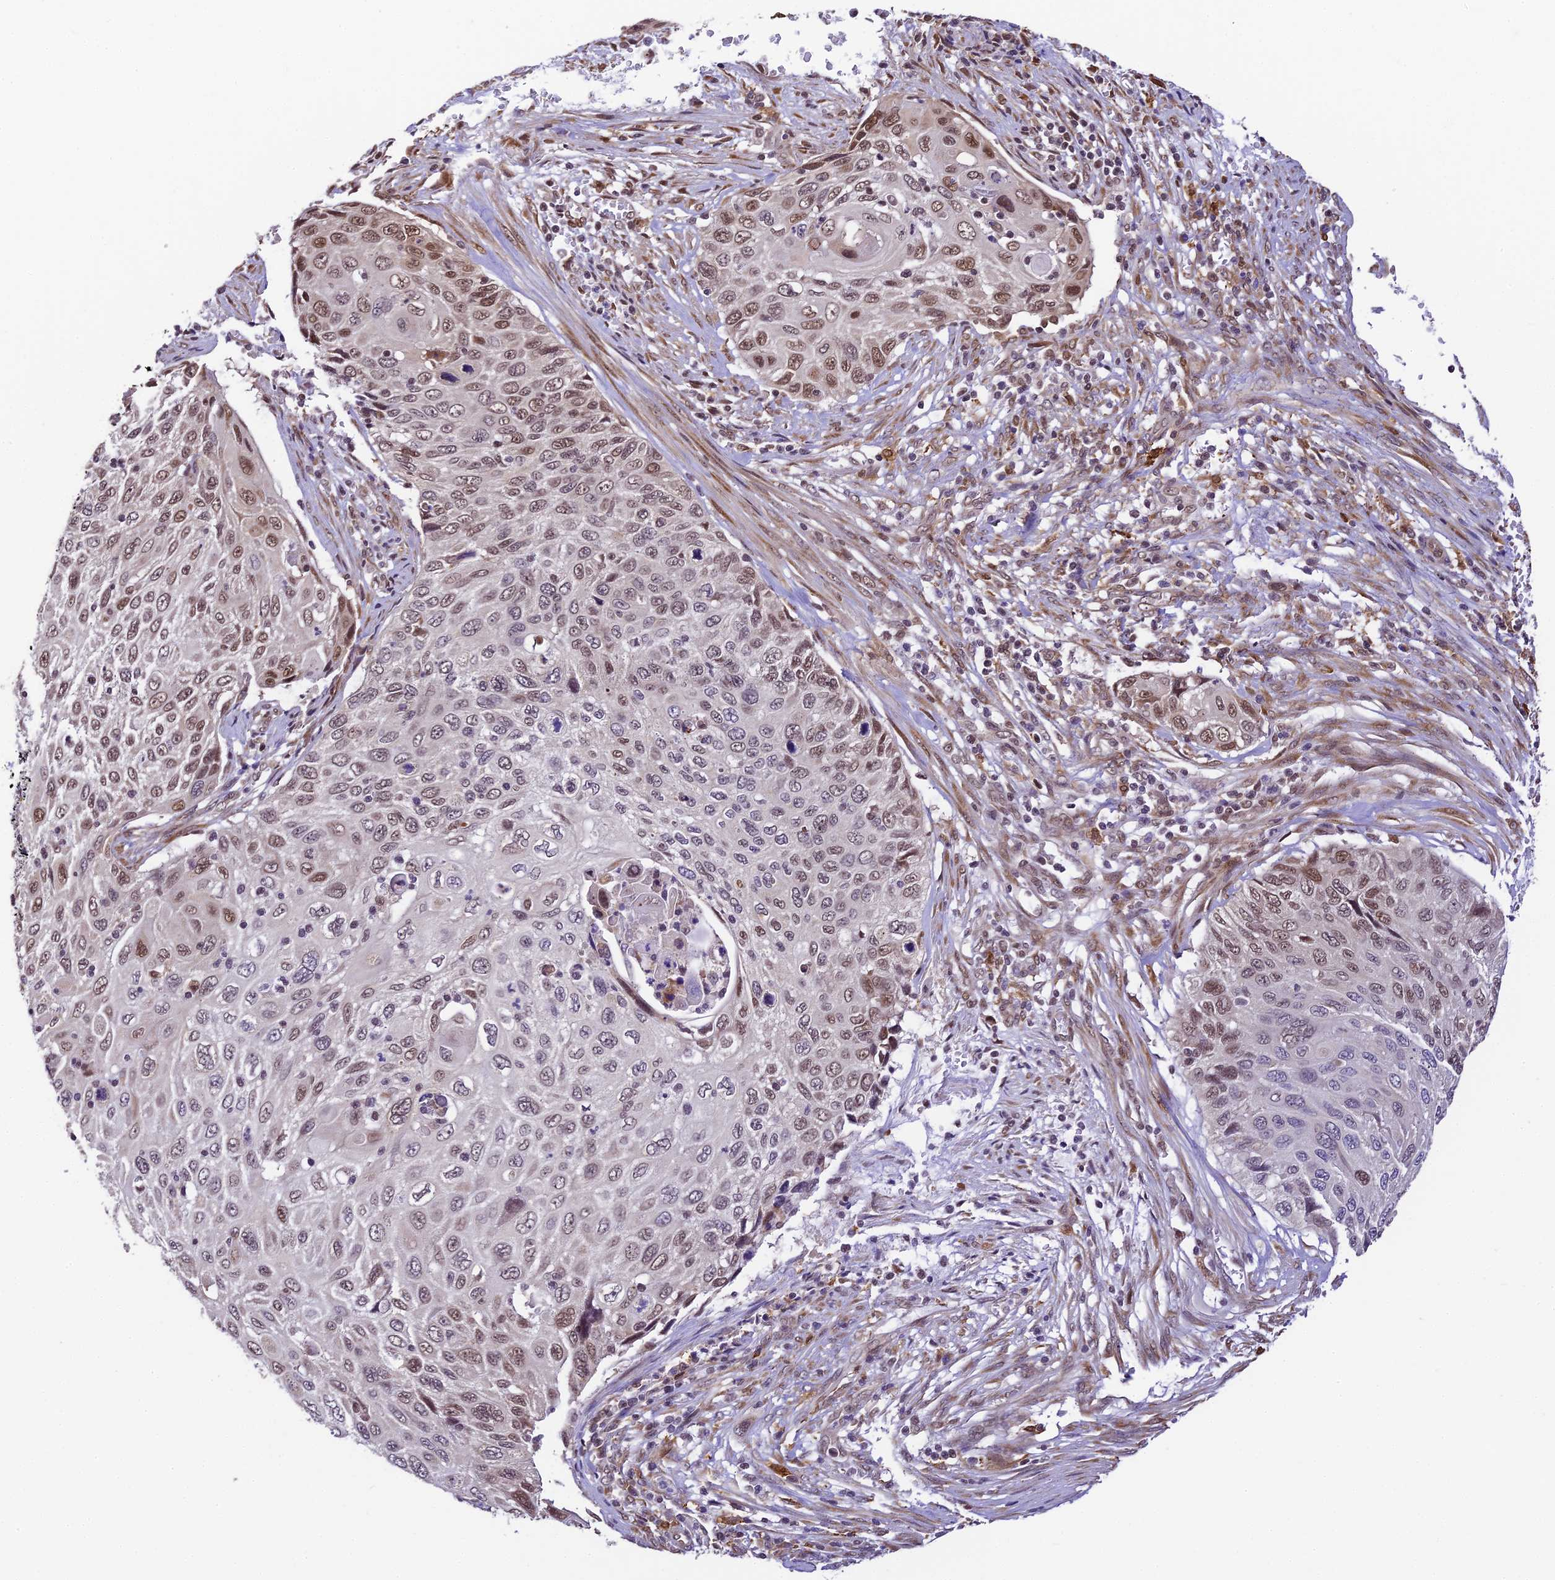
{"staining": {"intensity": "moderate", "quantity": "<25%", "location": "nuclear"}, "tissue": "cervical cancer", "cell_type": "Tumor cells", "image_type": "cancer", "snomed": [{"axis": "morphology", "description": "Squamous cell carcinoma, NOS"}, {"axis": "topography", "description": "Cervix"}], "caption": "High-magnification brightfield microscopy of cervical cancer (squamous cell carcinoma) stained with DAB (3,3'-diaminobenzidine) (brown) and counterstained with hematoxylin (blue). tumor cells exhibit moderate nuclear staining is present in about<25% of cells.", "gene": "TRIM22", "patient": {"sex": "female", "age": 70}}